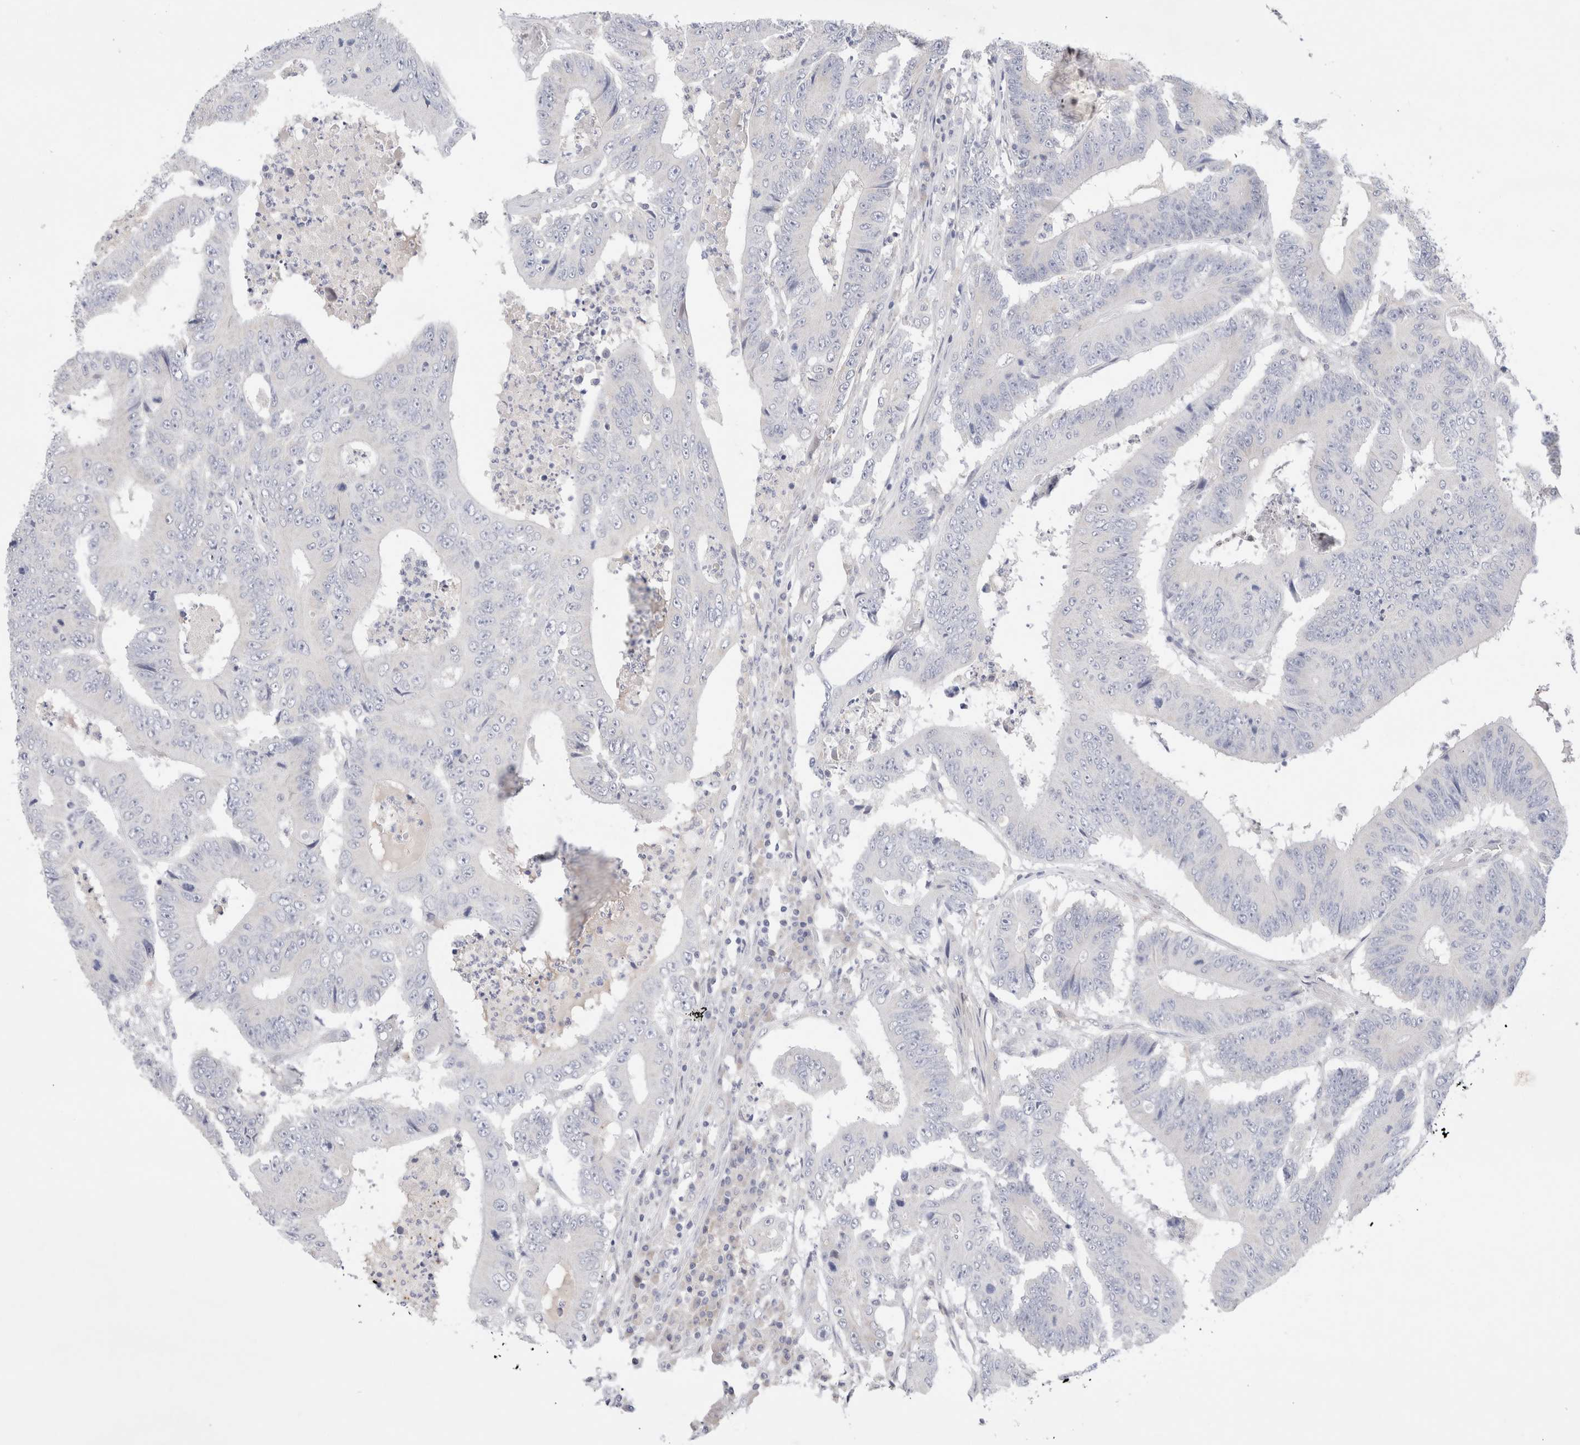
{"staining": {"intensity": "negative", "quantity": "none", "location": "none"}, "tissue": "colorectal cancer", "cell_type": "Tumor cells", "image_type": "cancer", "snomed": [{"axis": "morphology", "description": "Adenocarcinoma, NOS"}, {"axis": "topography", "description": "Colon"}], "caption": "The photomicrograph demonstrates no staining of tumor cells in colorectal cancer (adenocarcinoma). (Brightfield microscopy of DAB (3,3'-diaminobenzidine) immunohistochemistry (IHC) at high magnification).", "gene": "SPATA20", "patient": {"sex": "male", "age": 83}}